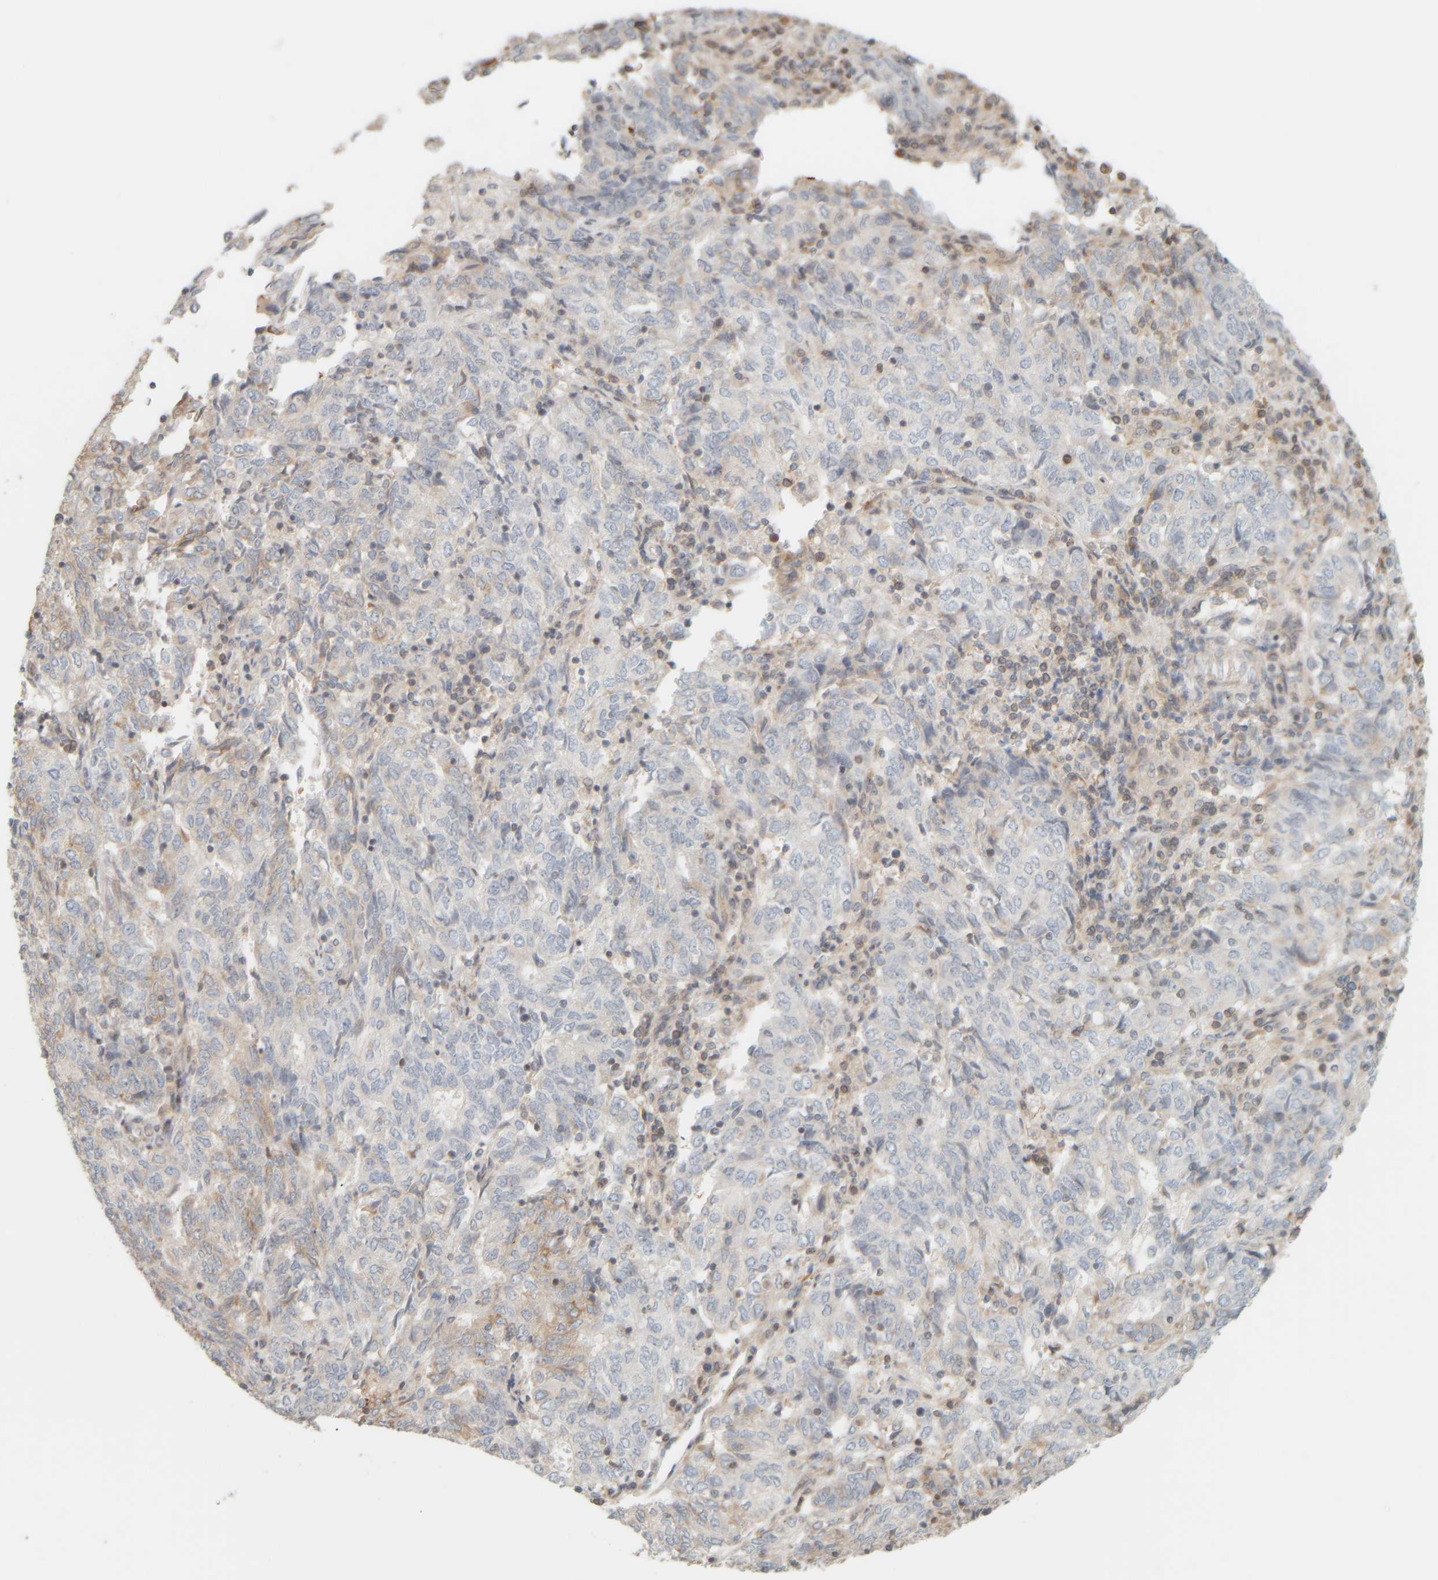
{"staining": {"intensity": "moderate", "quantity": "<25%", "location": "cytoplasmic/membranous"}, "tissue": "endometrial cancer", "cell_type": "Tumor cells", "image_type": "cancer", "snomed": [{"axis": "morphology", "description": "Adenocarcinoma, NOS"}, {"axis": "topography", "description": "Endometrium"}], "caption": "Immunohistochemical staining of human endometrial cancer demonstrates moderate cytoplasmic/membranous protein staining in approximately <25% of tumor cells. (Brightfield microscopy of DAB IHC at high magnification).", "gene": "PTGES3L-AARSD1", "patient": {"sex": "female", "age": 80}}